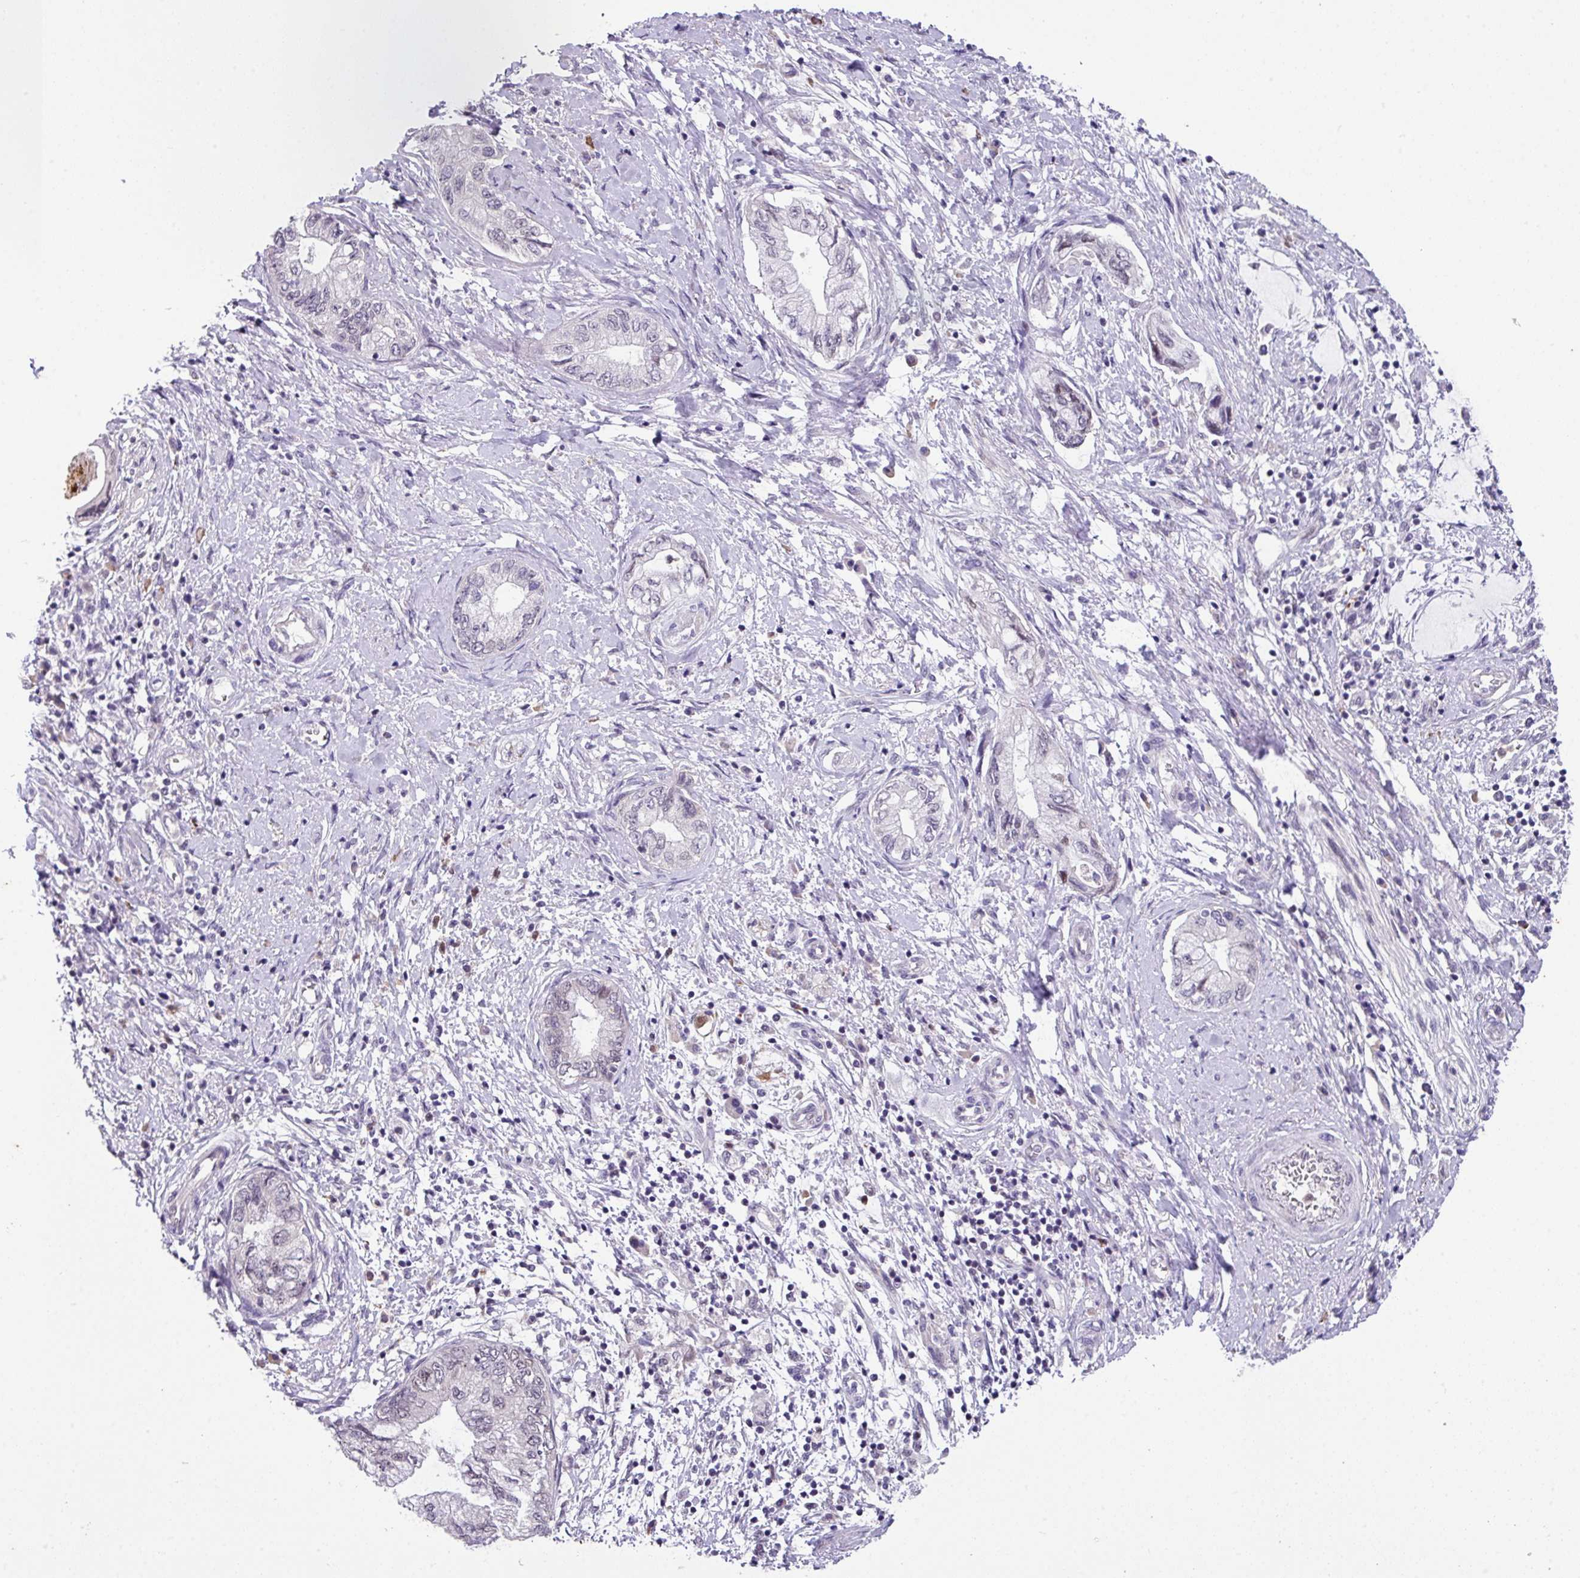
{"staining": {"intensity": "negative", "quantity": "none", "location": "none"}, "tissue": "pancreatic cancer", "cell_type": "Tumor cells", "image_type": "cancer", "snomed": [{"axis": "morphology", "description": "Adenocarcinoma, NOS"}, {"axis": "topography", "description": "Pancreas"}], "caption": "Pancreatic cancer (adenocarcinoma) was stained to show a protein in brown. There is no significant positivity in tumor cells. Brightfield microscopy of immunohistochemistry (IHC) stained with DAB (brown) and hematoxylin (blue), captured at high magnification.", "gene": "ZFP3", "patient": {"sex": "female", "age": 73}}